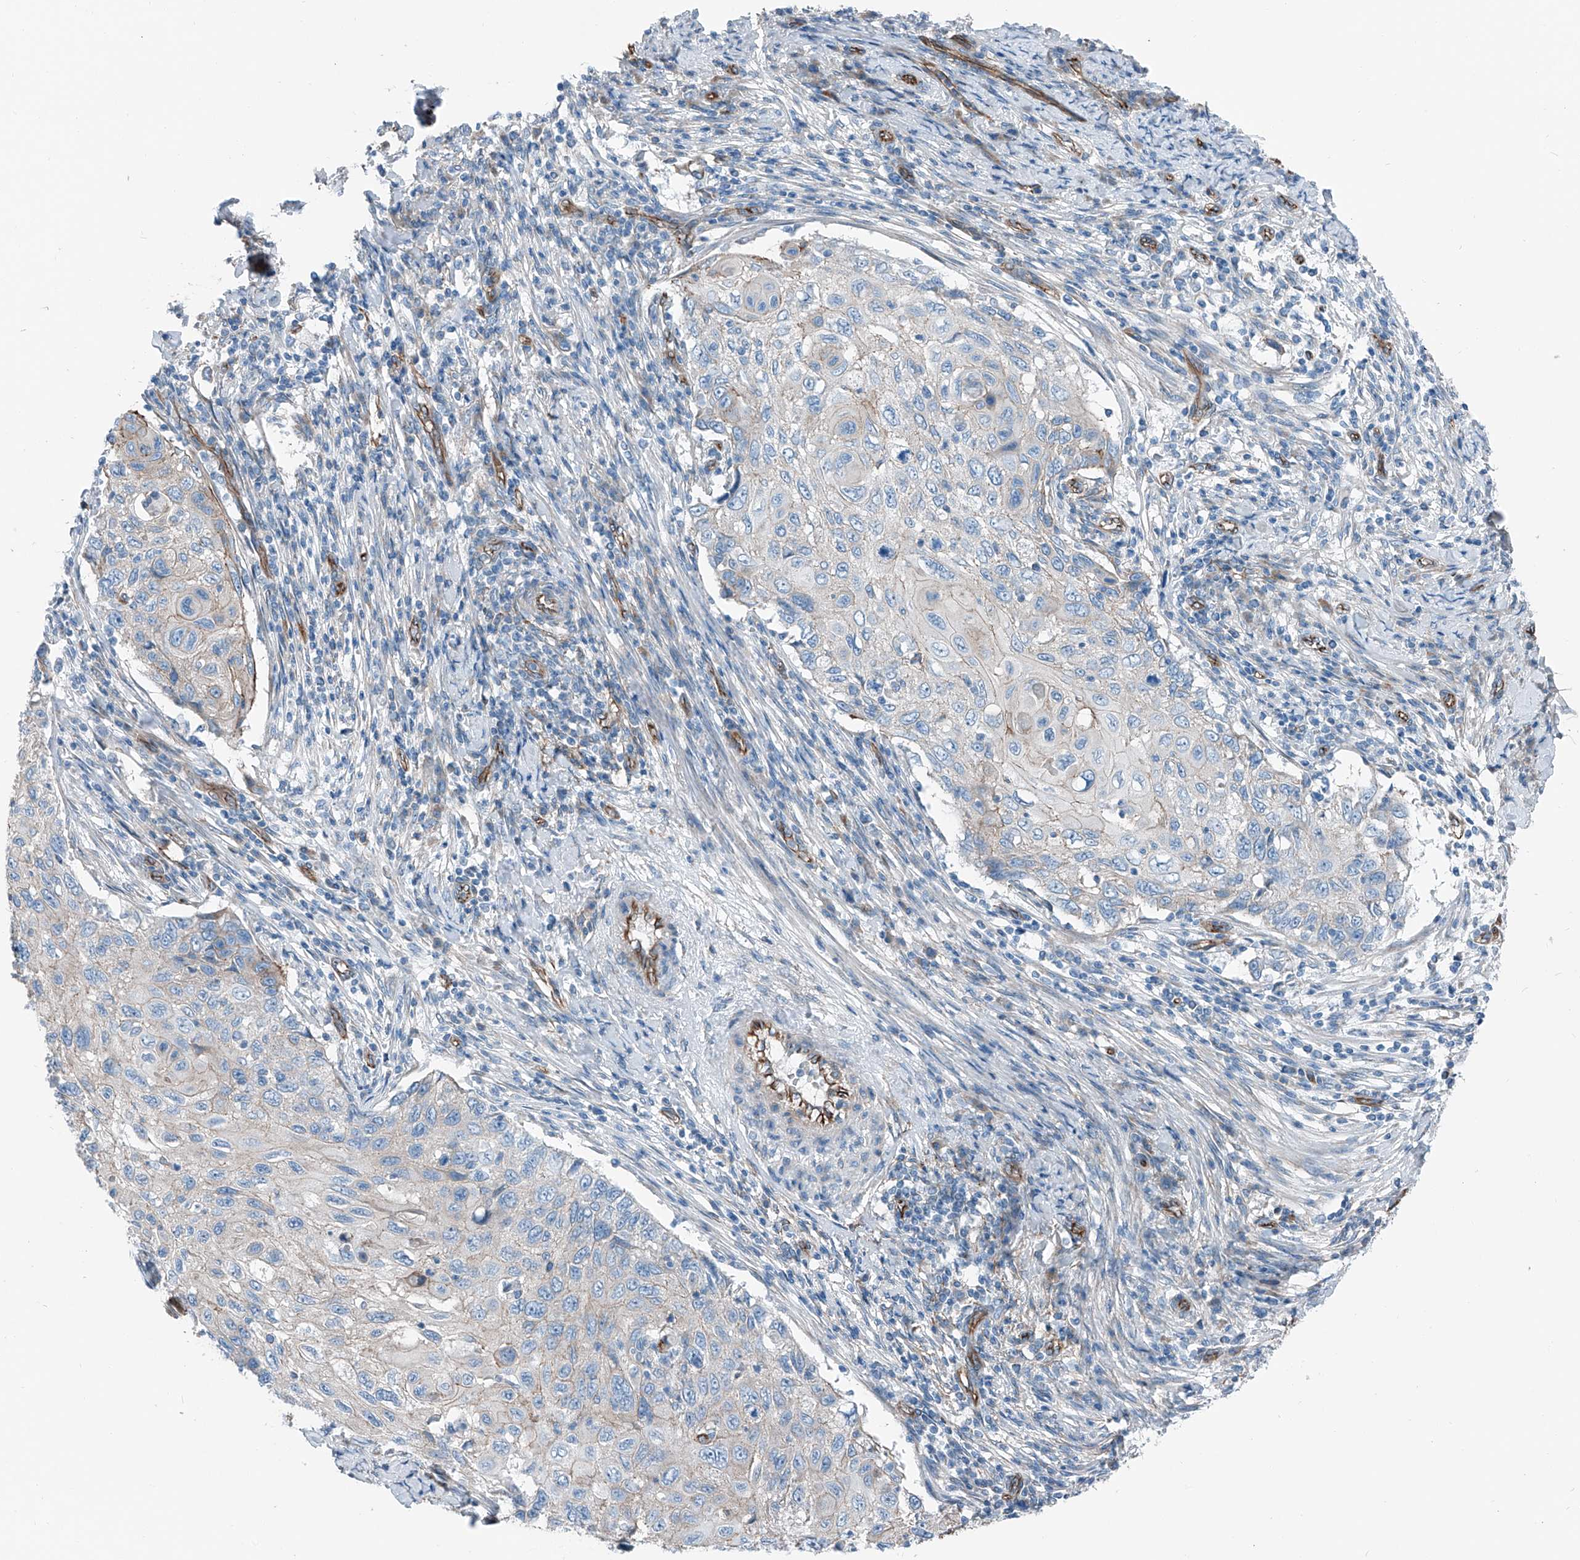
{"staining": {"intensity": "negative", "quantity": "none", "location": "none"}, "tissue": "cervical cancer", "cell_type": "Tumor cells", "image_type": "cancer", "snomed": [{"axis": "morphology", "description": "Squamous cell carcinoma, NOS"}, {"axis": "topography", "description": "Cervix"}], "caption": "Tumor cells show no significant protein expression in cervical cancer (squamous cell carcinoma).", "gene": "THEMIS2", "patient": {"sex": "female", "age": 70}}